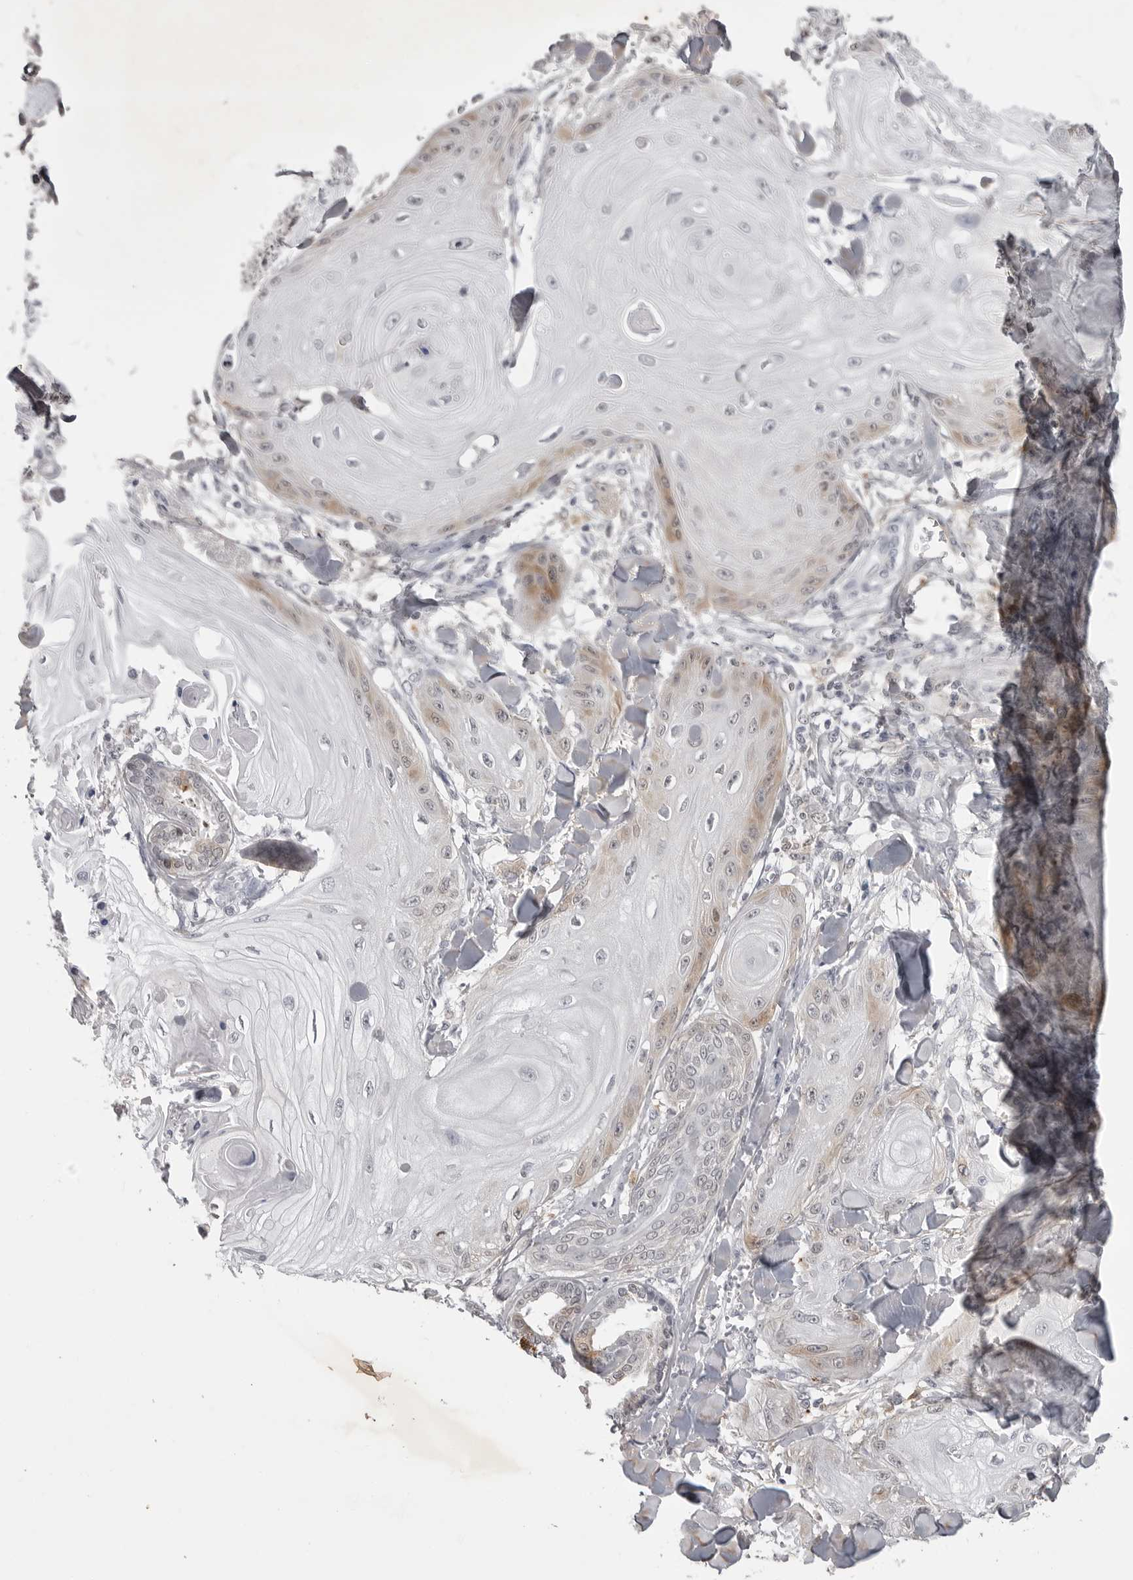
{"staining": {"intensity": "weak", "quantity": "<25%", "location": "cytoplasmic/membranous"}, "tissue": "skin cancer", "cell_type": "Tumor cells", "image_type": "cancer", "snomed": [{"axis": "morphology", "description": "Squamous cell carcinoma, NOS"}, {"axis": "topography", "description": "Skin"}], "caption": "Immunohistochemical staining of human skin cancer (squamous cell carcinoma) exhibits no significant staining in tumor cells.", "gene": "RRM1", "patient": {"sex": "male", "age": 74}}